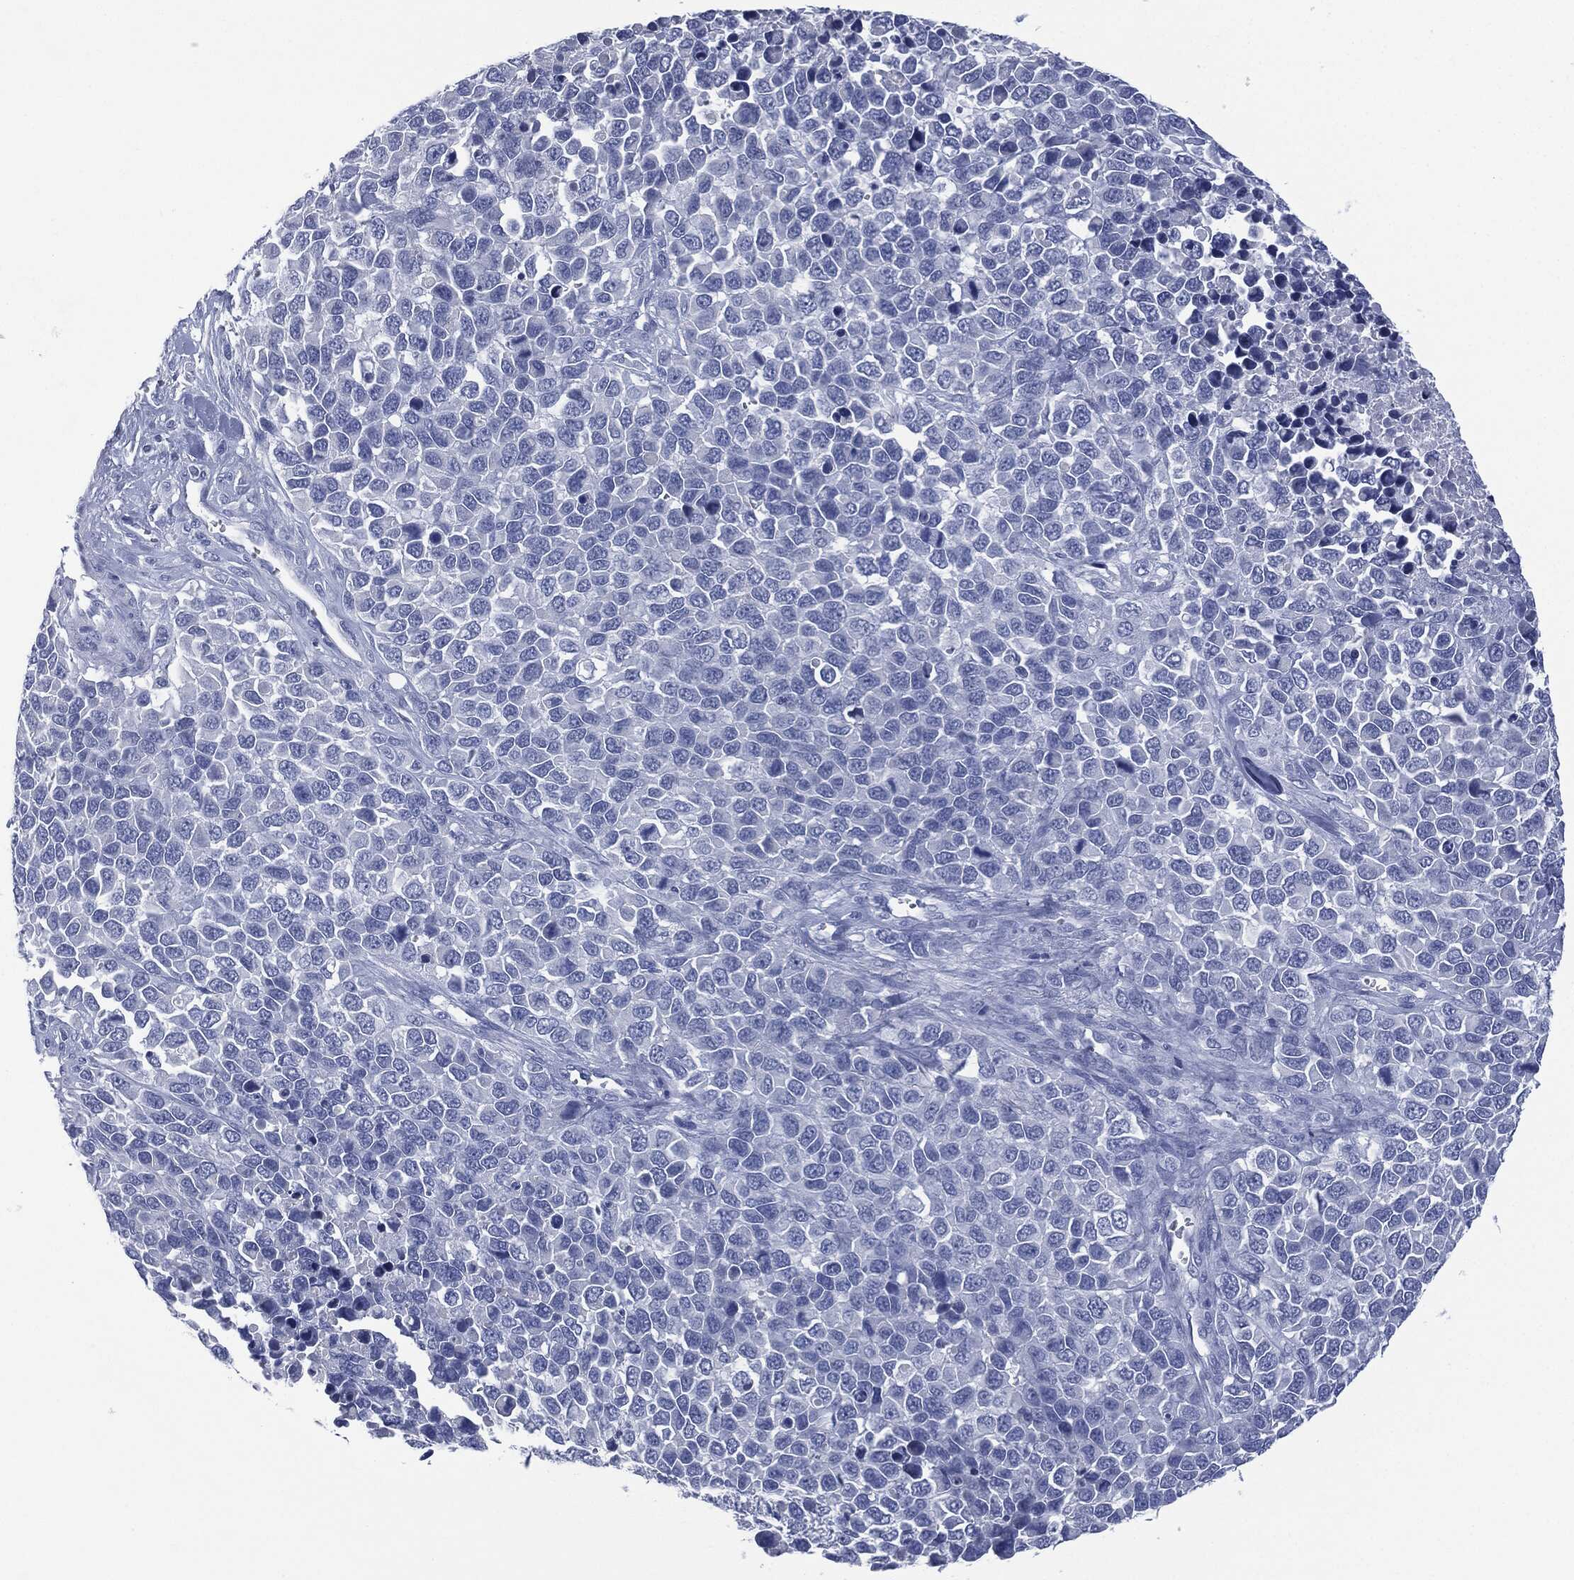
{"staining": {"intensity": "negative", "quantity": "none", "location": "none"}, "tissue": "melanoma", "cell_type": "Tumor cells", "image_type": "cancer", "snomed": [{"axis": "morphology", "description": "Malignant melanoma, Metastatic site"}, {"axis": "topography", "description": "Skin"}], "caption": "This is an immunohistochemistry (IHC) histopathology image of malignant melanoma (metastatic site). There is no staining in tumor cells.", "gene": "MUC16", "patient": {"sex": "male", "age": 84}}